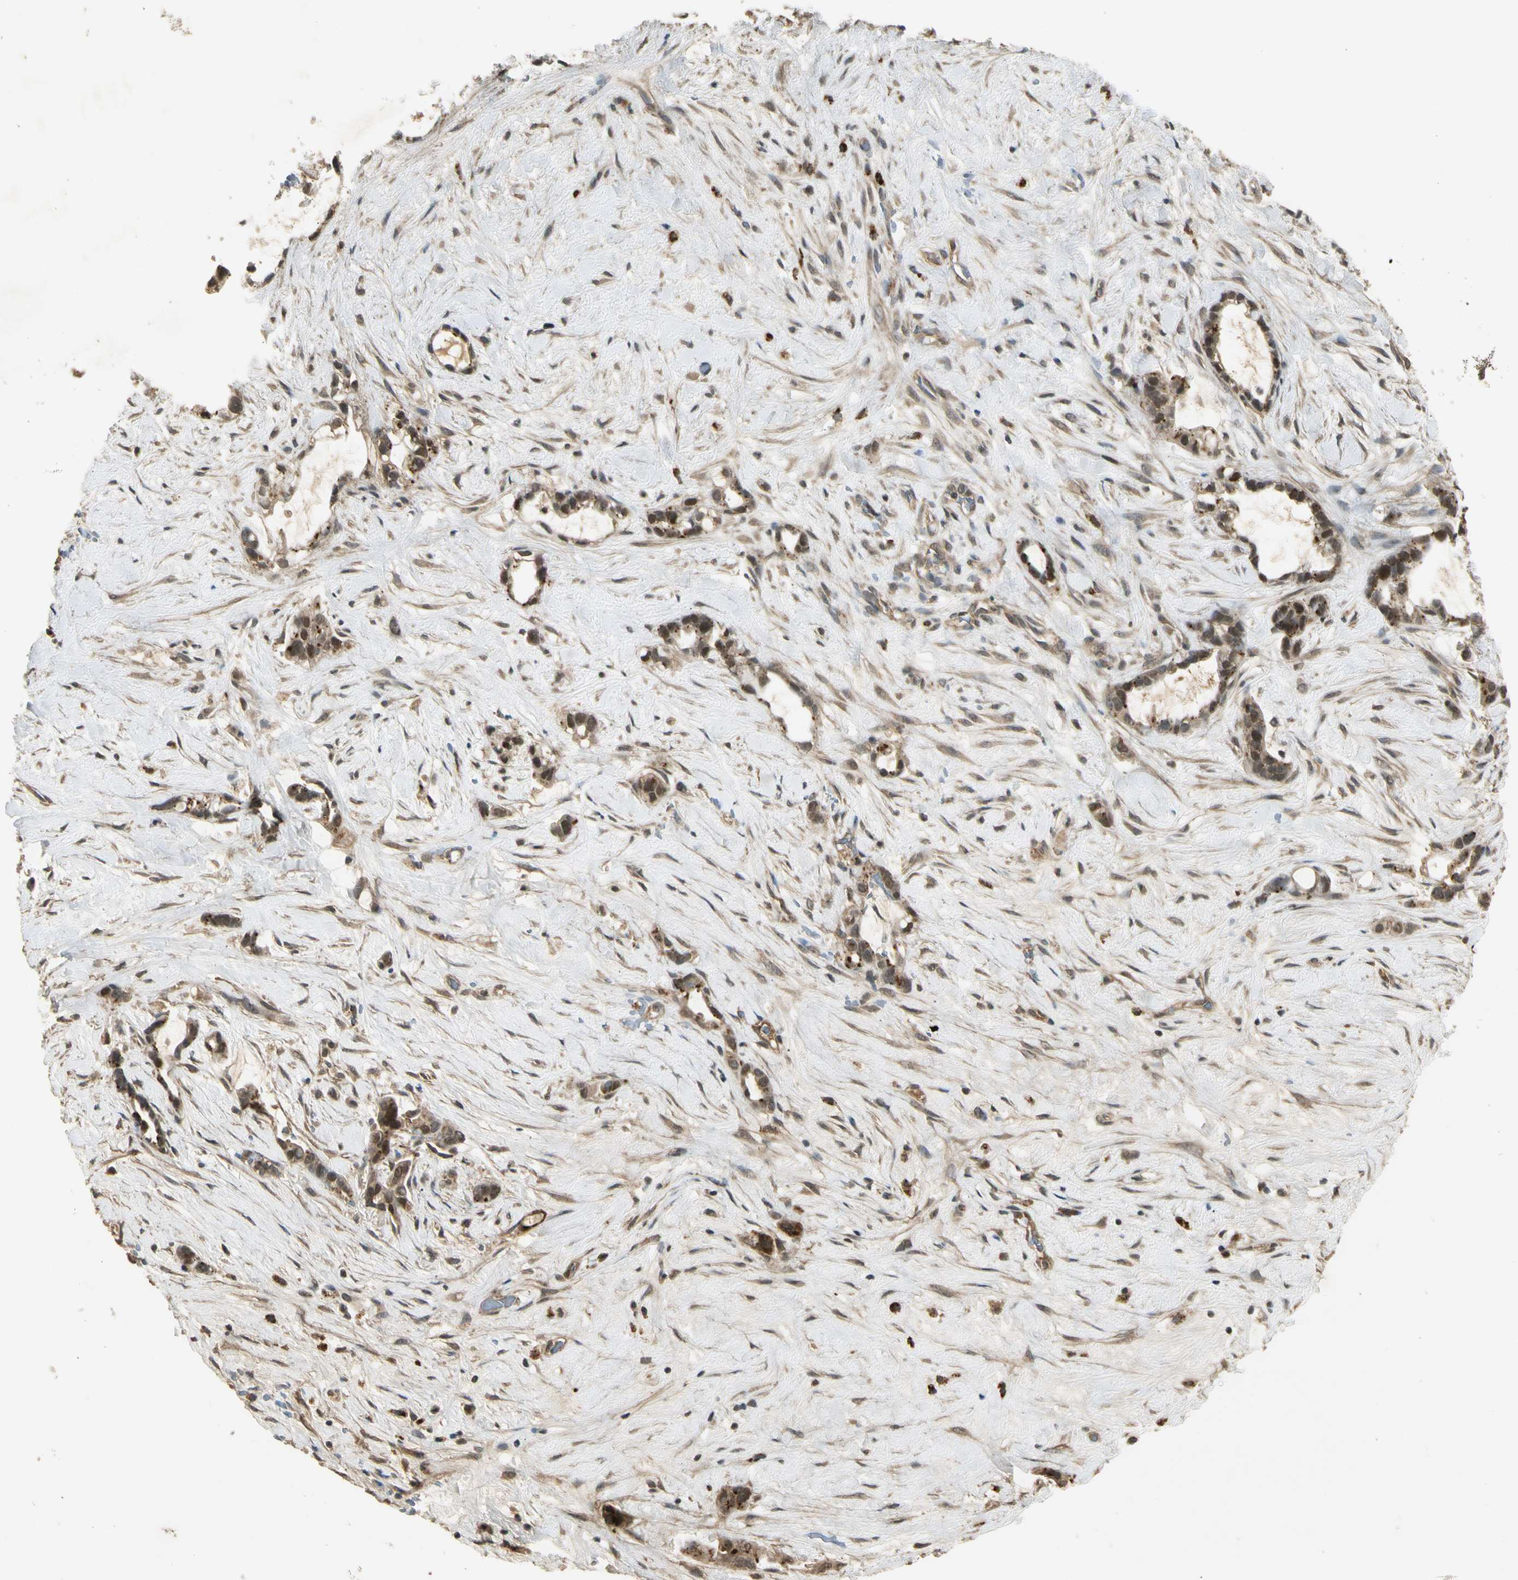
{"staining": {"intensity": "moderate", "quantity": ">75%", "location": "nuclear"}, "tissue": "liver cancer", "cell_type": "Tumor cells", "image_type": "cancer", "snomed": [{"axis": "morphology", "description": "Cholangiocarcinoma"}, {"axis": "topography", "description": "Liver"}], "caption": "Protein expression analysis of cholangiocarcinoma (liver) displays moderate nuclear positivity in about >75% of tumor cells. (Stains: DAB in brown, nuclei in blue, Microscopy: brightfield microscopy at high magnification).", "gene": "GMEB2", "patient": {"sex": "female", "age": 65}}